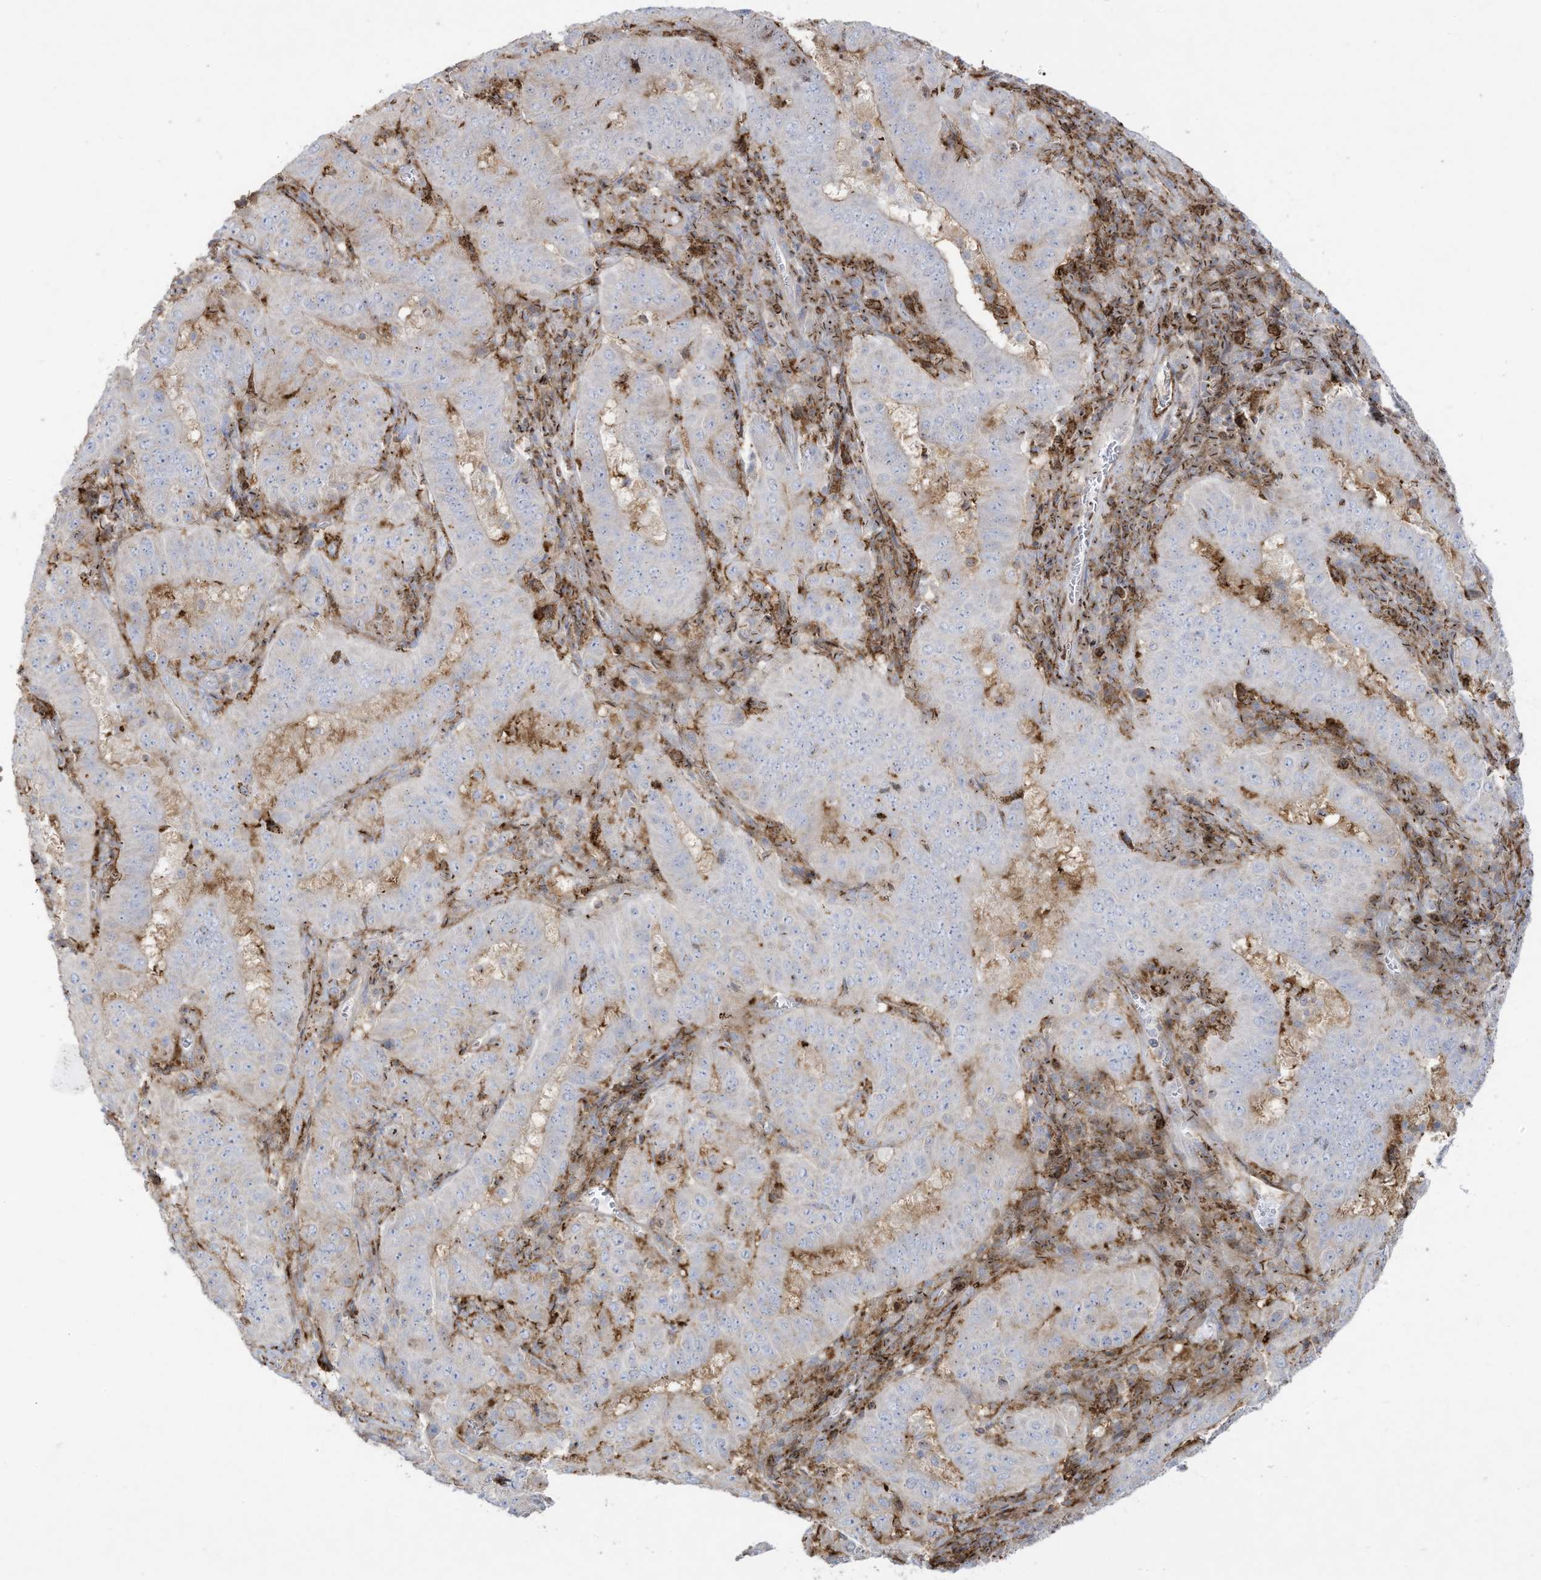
{"staining": {"intensity": "negative", "quantity": "none", "location": "none"}, "tissue": "pancreatic cancer", "cell_type": "Tumor cells", "image_type": "cancer", "snomed": [{"axis": "morphology", "description": "Adenocarcinoma, NOS"}, {"axis": "topography", "description": "Pancreas"}], "caption": "Histopathology image shows no protein expression in tumor cells of pancreatic cancer (adenocarcinoma) tissue.", "gene": "THNSL2", "patient": {"sex": "male", "age": 63}}